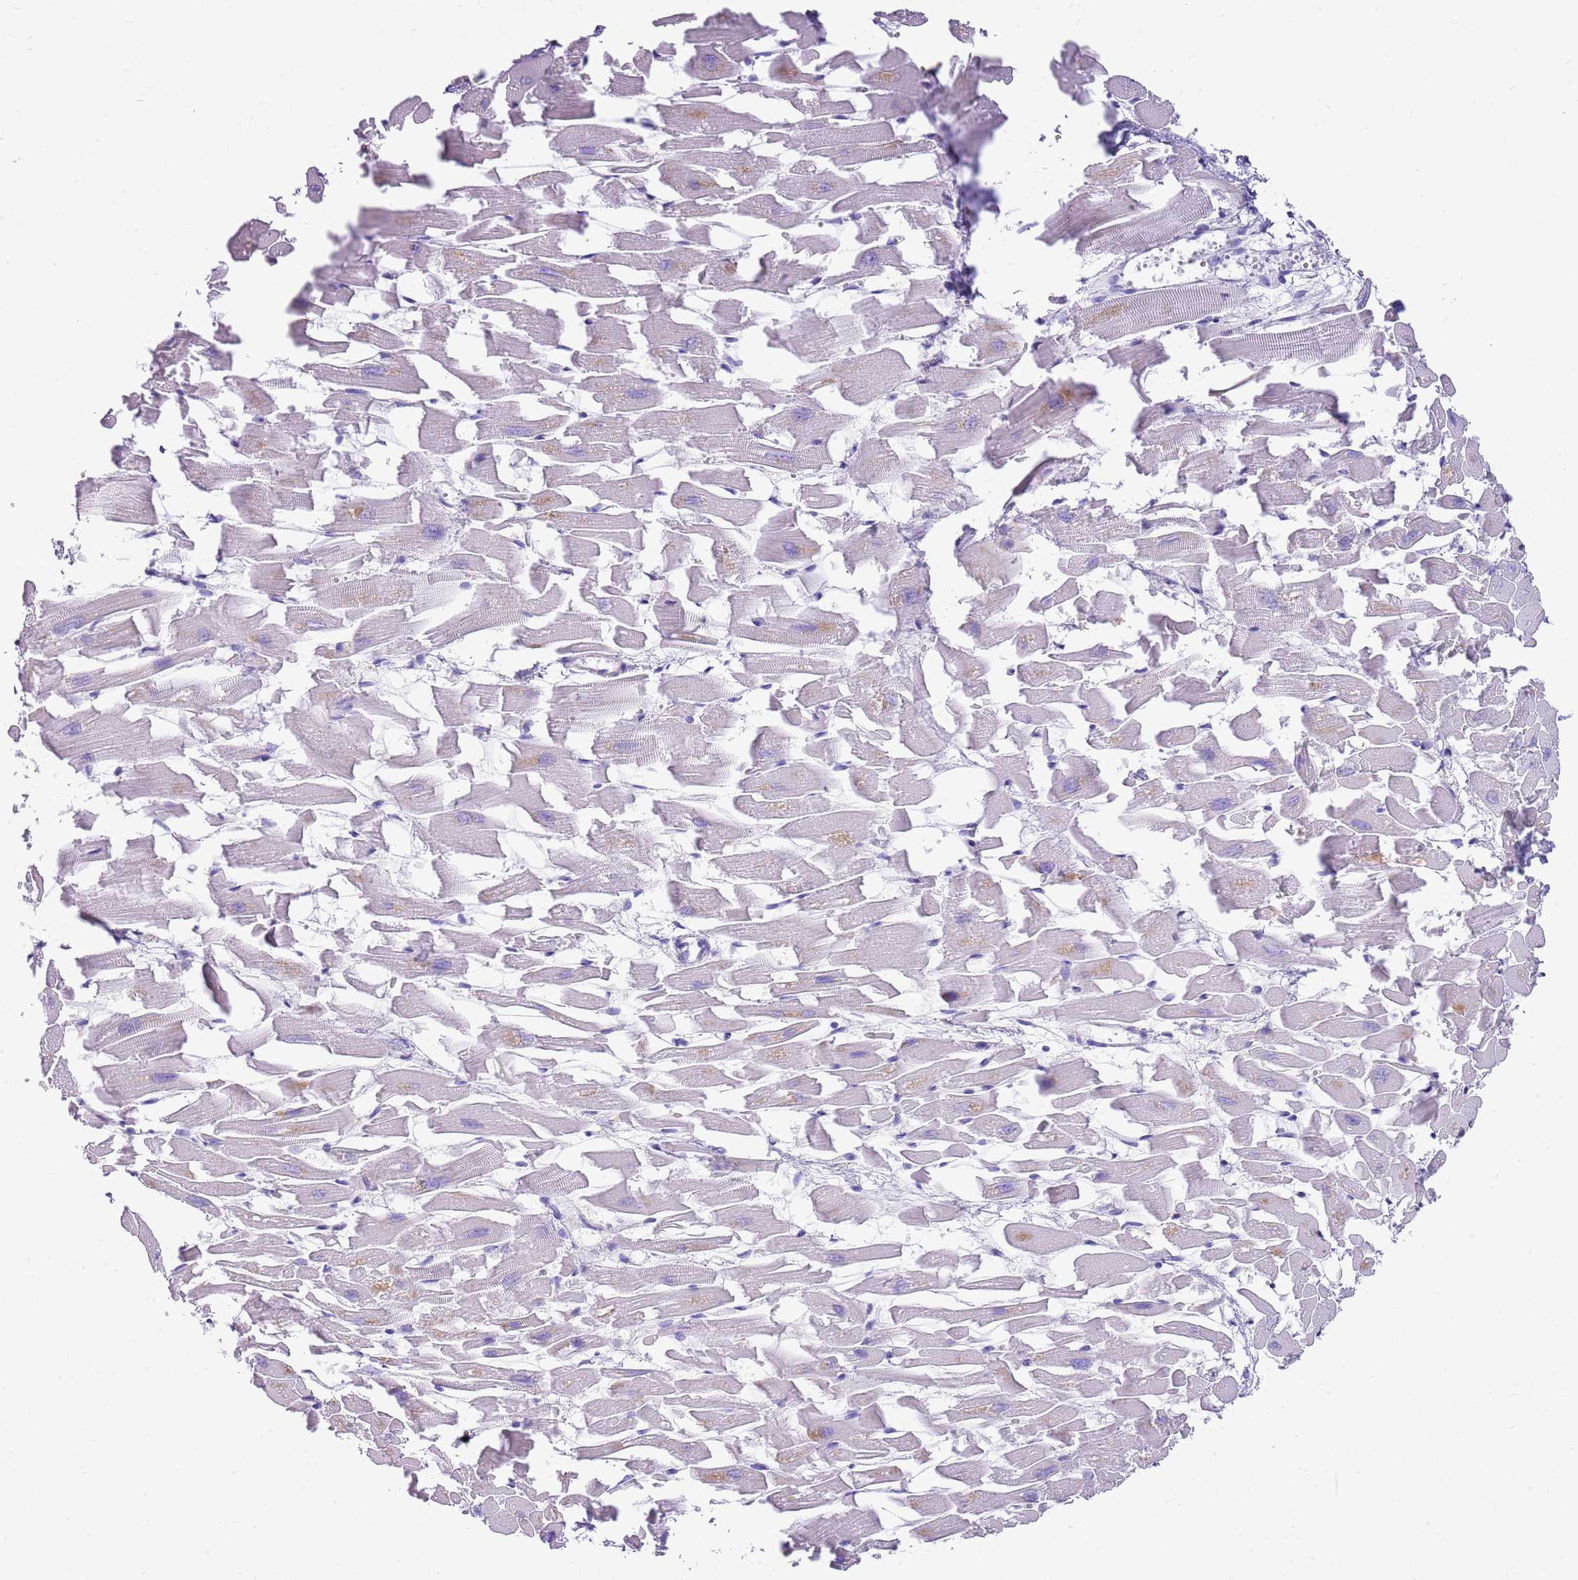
{"staining": {"intensity": "negative", "quantity": "none", "location": "none"}, "tissue": "heart muscle", "cell_type": "Cardiomyocytes", "image_type": "normal", "snomed": [{"axis": "morphology", "description": "Normal tissue, NOS"}, {"axis": "topography", "description": "Heart"}], "caption": "High power microscopy micrograph of an immunohistochemistry micrograph of normal heart muscle, revealing no significant expression in cardiomyocytes.", "gene": "IGKV3", "patient": {"sex": "female", "age": 64}}